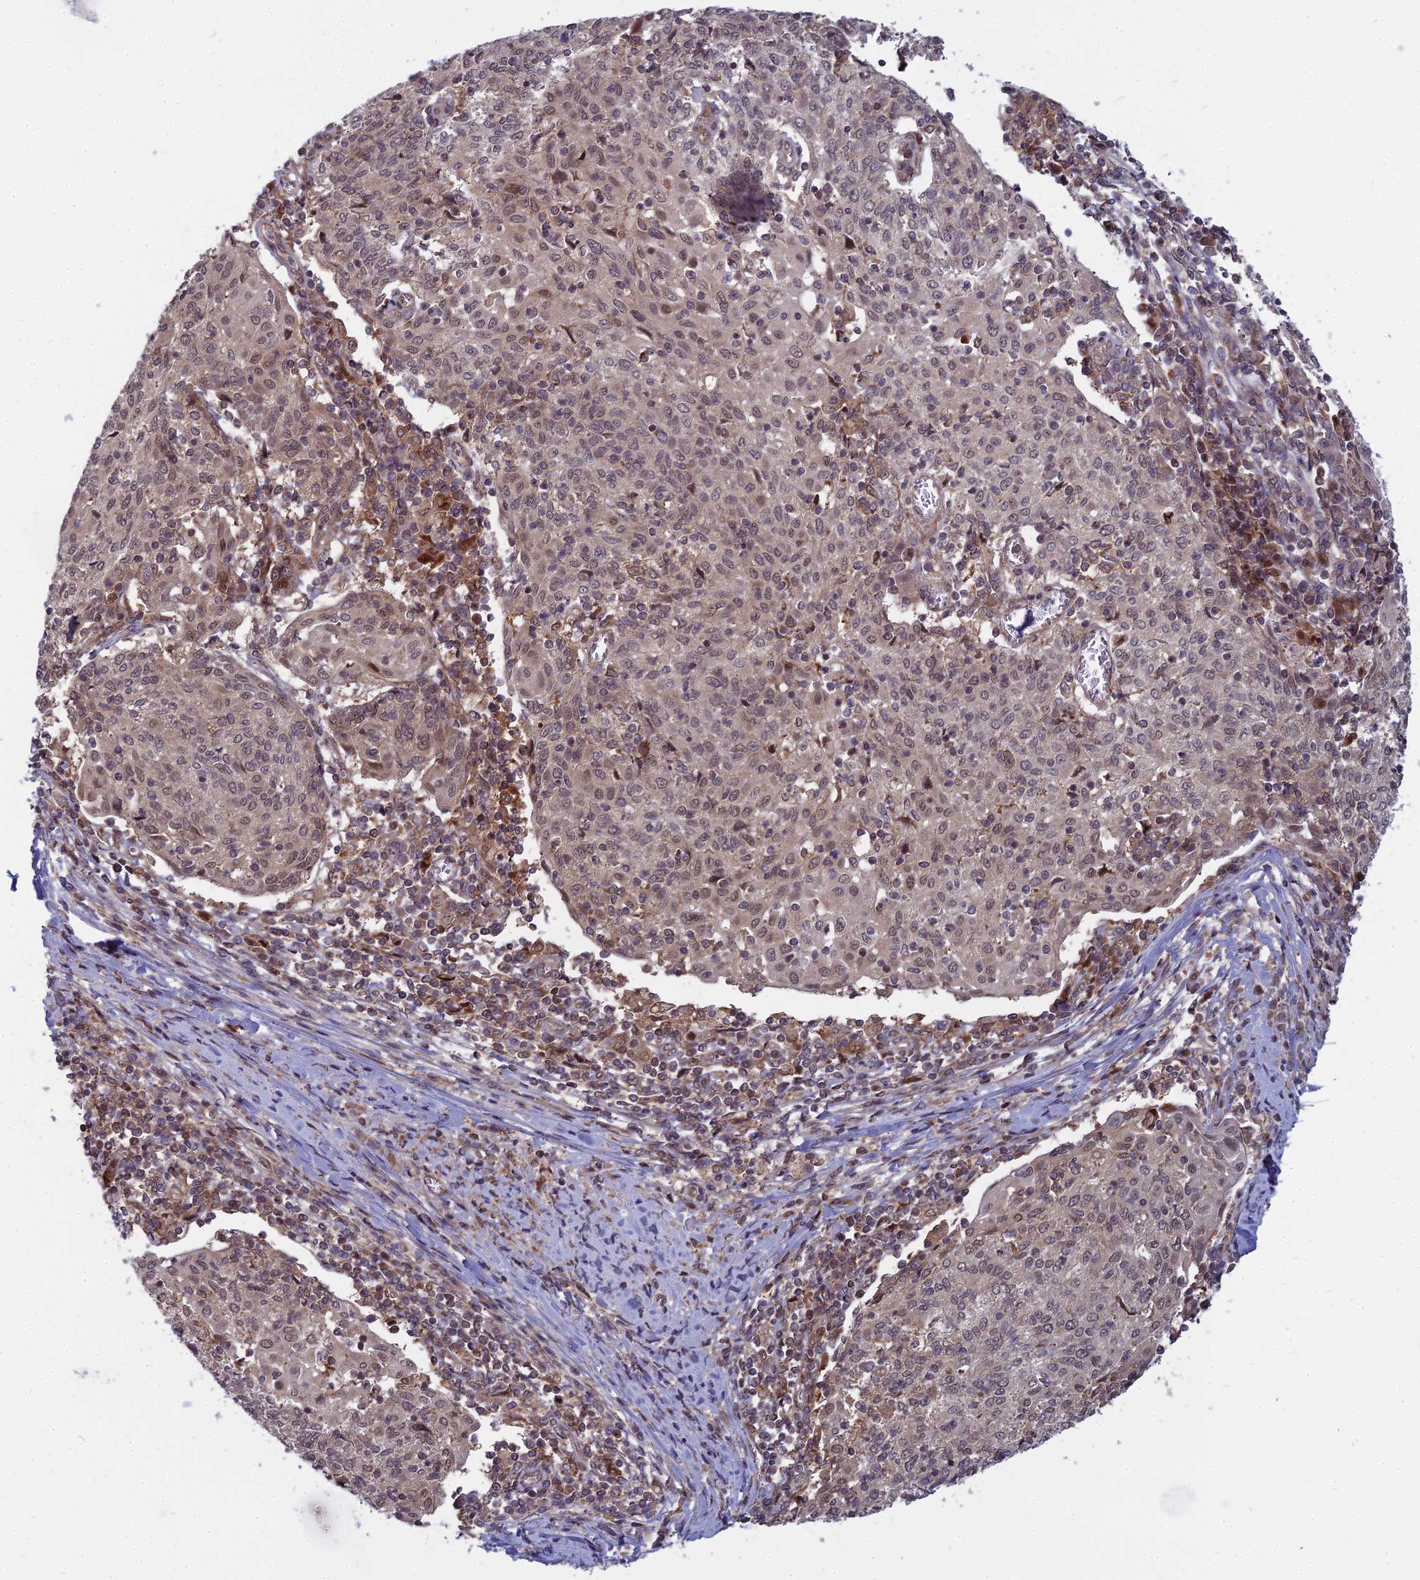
{"staining": {"intensity": "weak", "quantity": "25%-75%", "location": "nuclear"}, "tissue": "cervical cancer", "cell_type": "Tumor cells", "image_type": "cancer", "snomed": [{"axis": "morphology", "description": "Squamous cell carcinoma, NOS"}, {"axis": "topography", "description": "Cervix"}], "caption": "Cervical cancer (squamous cell carcinoma) stained with a brown dye shows weak nuclear positive expression in about 25%-75% of tumor cells.", "gene": "COMMD2", "patient": {"sex": "female", "age": 52}}